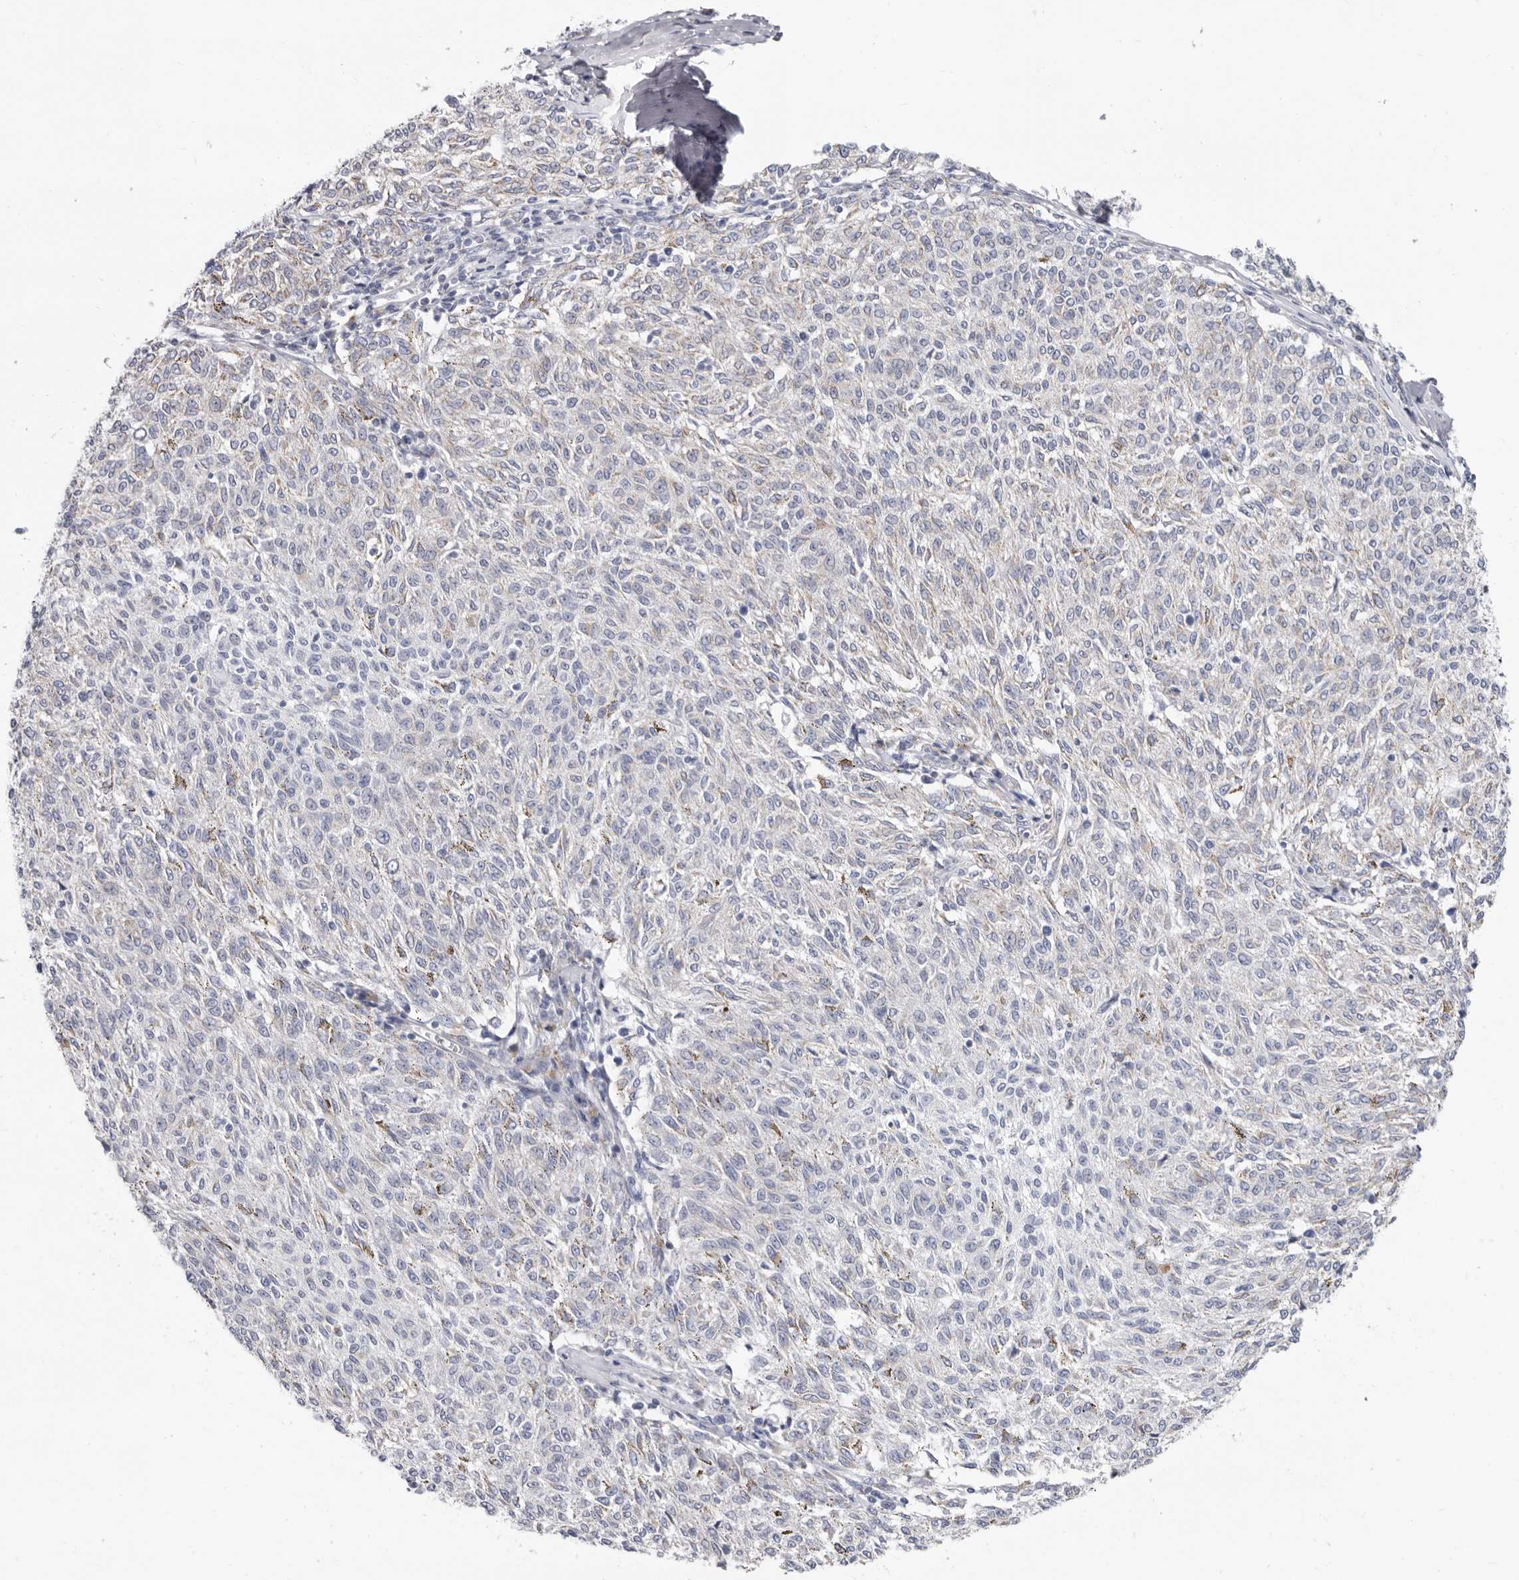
{"staining": {"intensity": "negative", "quantity": "none", "location": "none"}, "tissue": "melanoma", "cell_type": "Tumor cells", "image_type": "cancer", "snomed": [{"axis": "morphology", "description": "Malignant melanoma, NOS"}, {"axis": "topography", "description": "Skin"}], "caption": "High magnification brightfield microscopy of melanoma stained with DAB (3,3'-diaminobenzidine) (brown) and counterstained with hematoxylin (blue): tumor cells show no significant expression.", "gene": "RSPO2", "patient": {"sex": "female", "age": 72}}